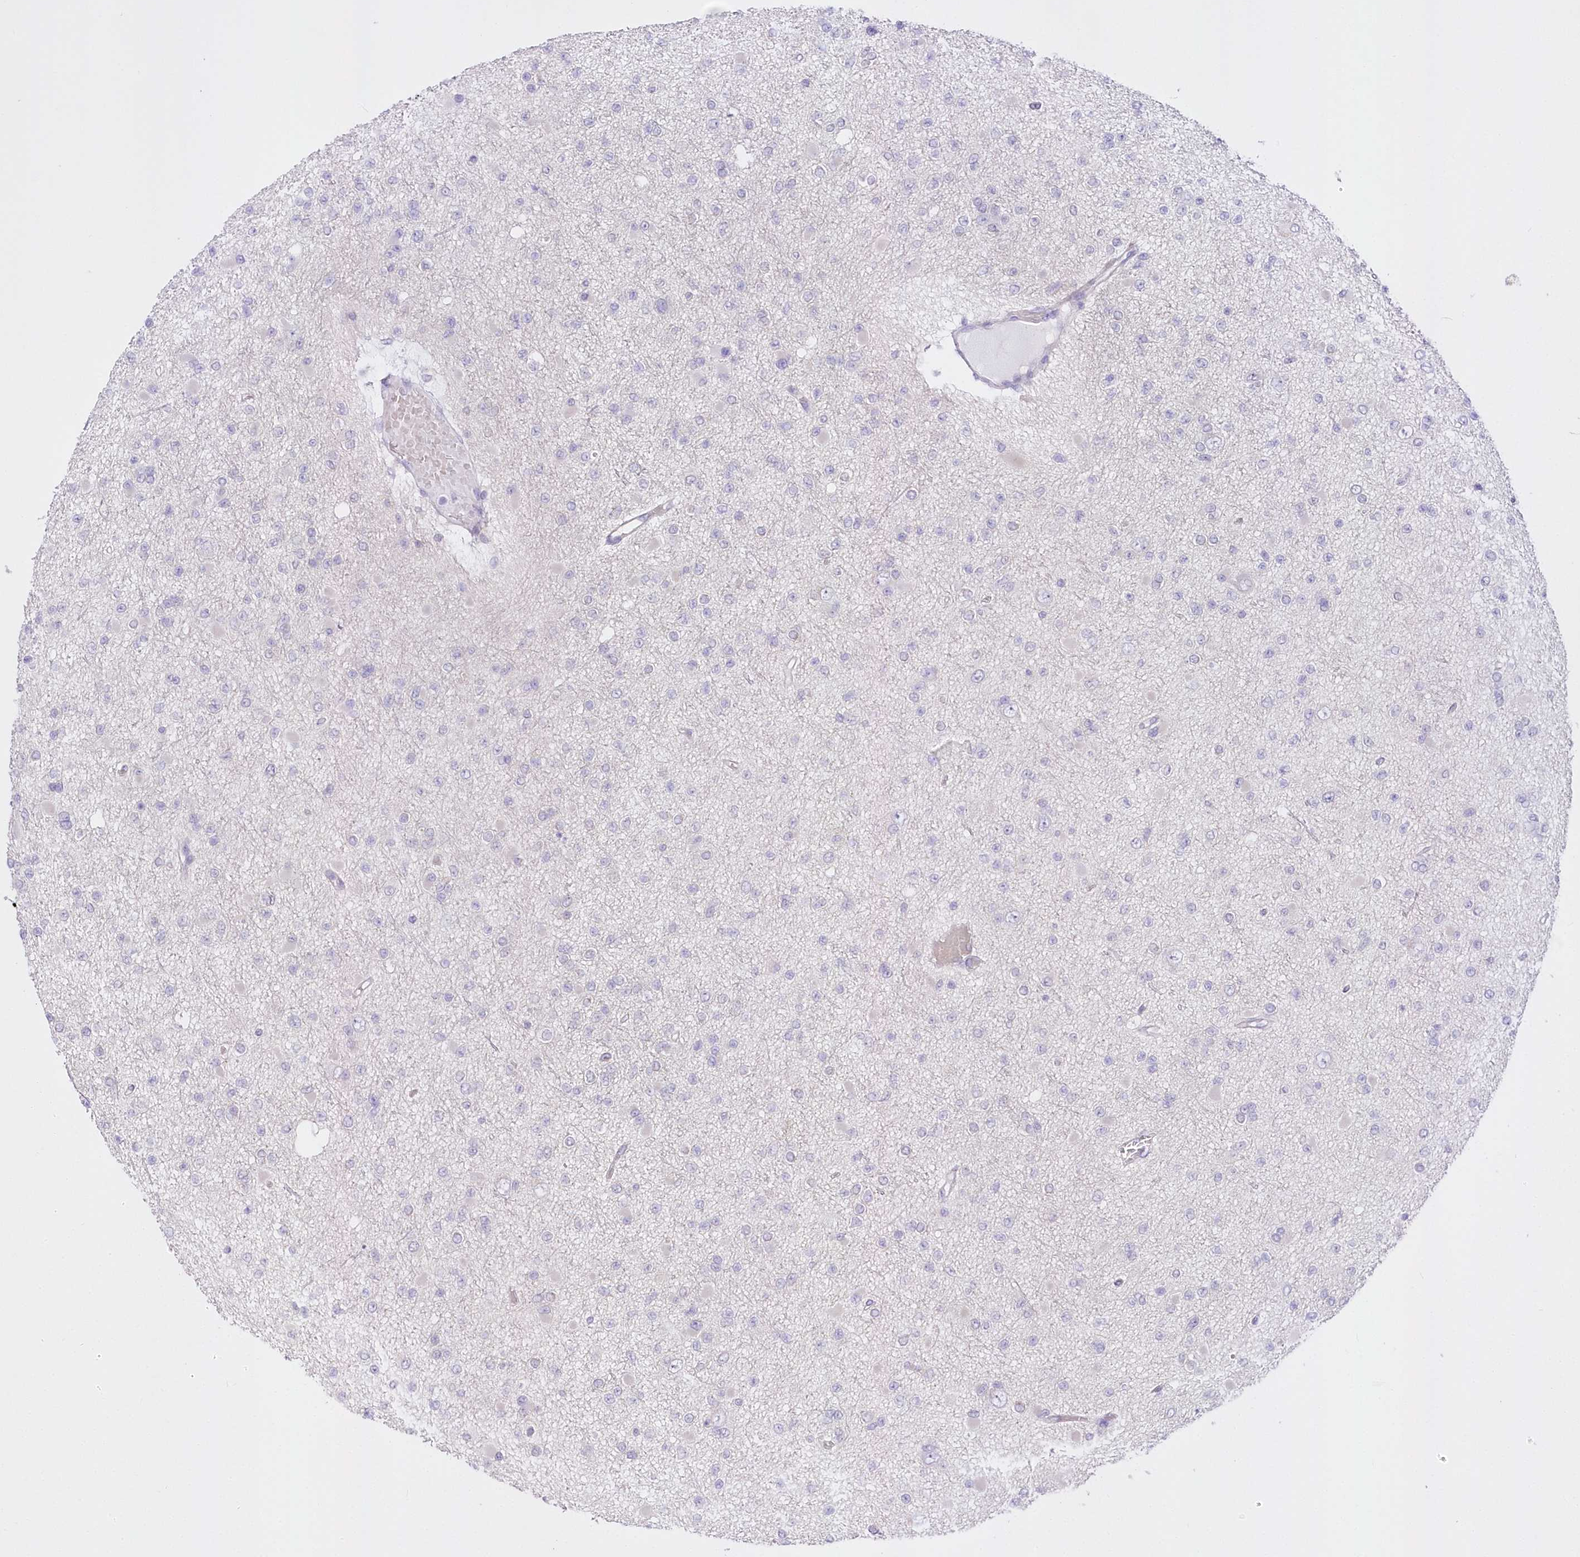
{"staining": {"intensity": "negative", "quantity": "none", "location": "none"}, "tissue": "glioma", "cell_type": "Tumor cells", "image_type": "cancer", "snomed": [{"axis": "morphology", "description": "Glioma, malignant, Low grade"}, {"axis": "topography", "description": "Brain"}], "caption": "Protein analysis of glioma reveals no significant staining in tumor cells. (Stains: DAB (3,3'-diaminobenzidine) immunohistochemistry (IHC) with hematoxylin counter stain, Microscopy: brightfield microscopy at high magnification).", "gene": "UBA6", "patient": {"sex": "female", "age": 22}}